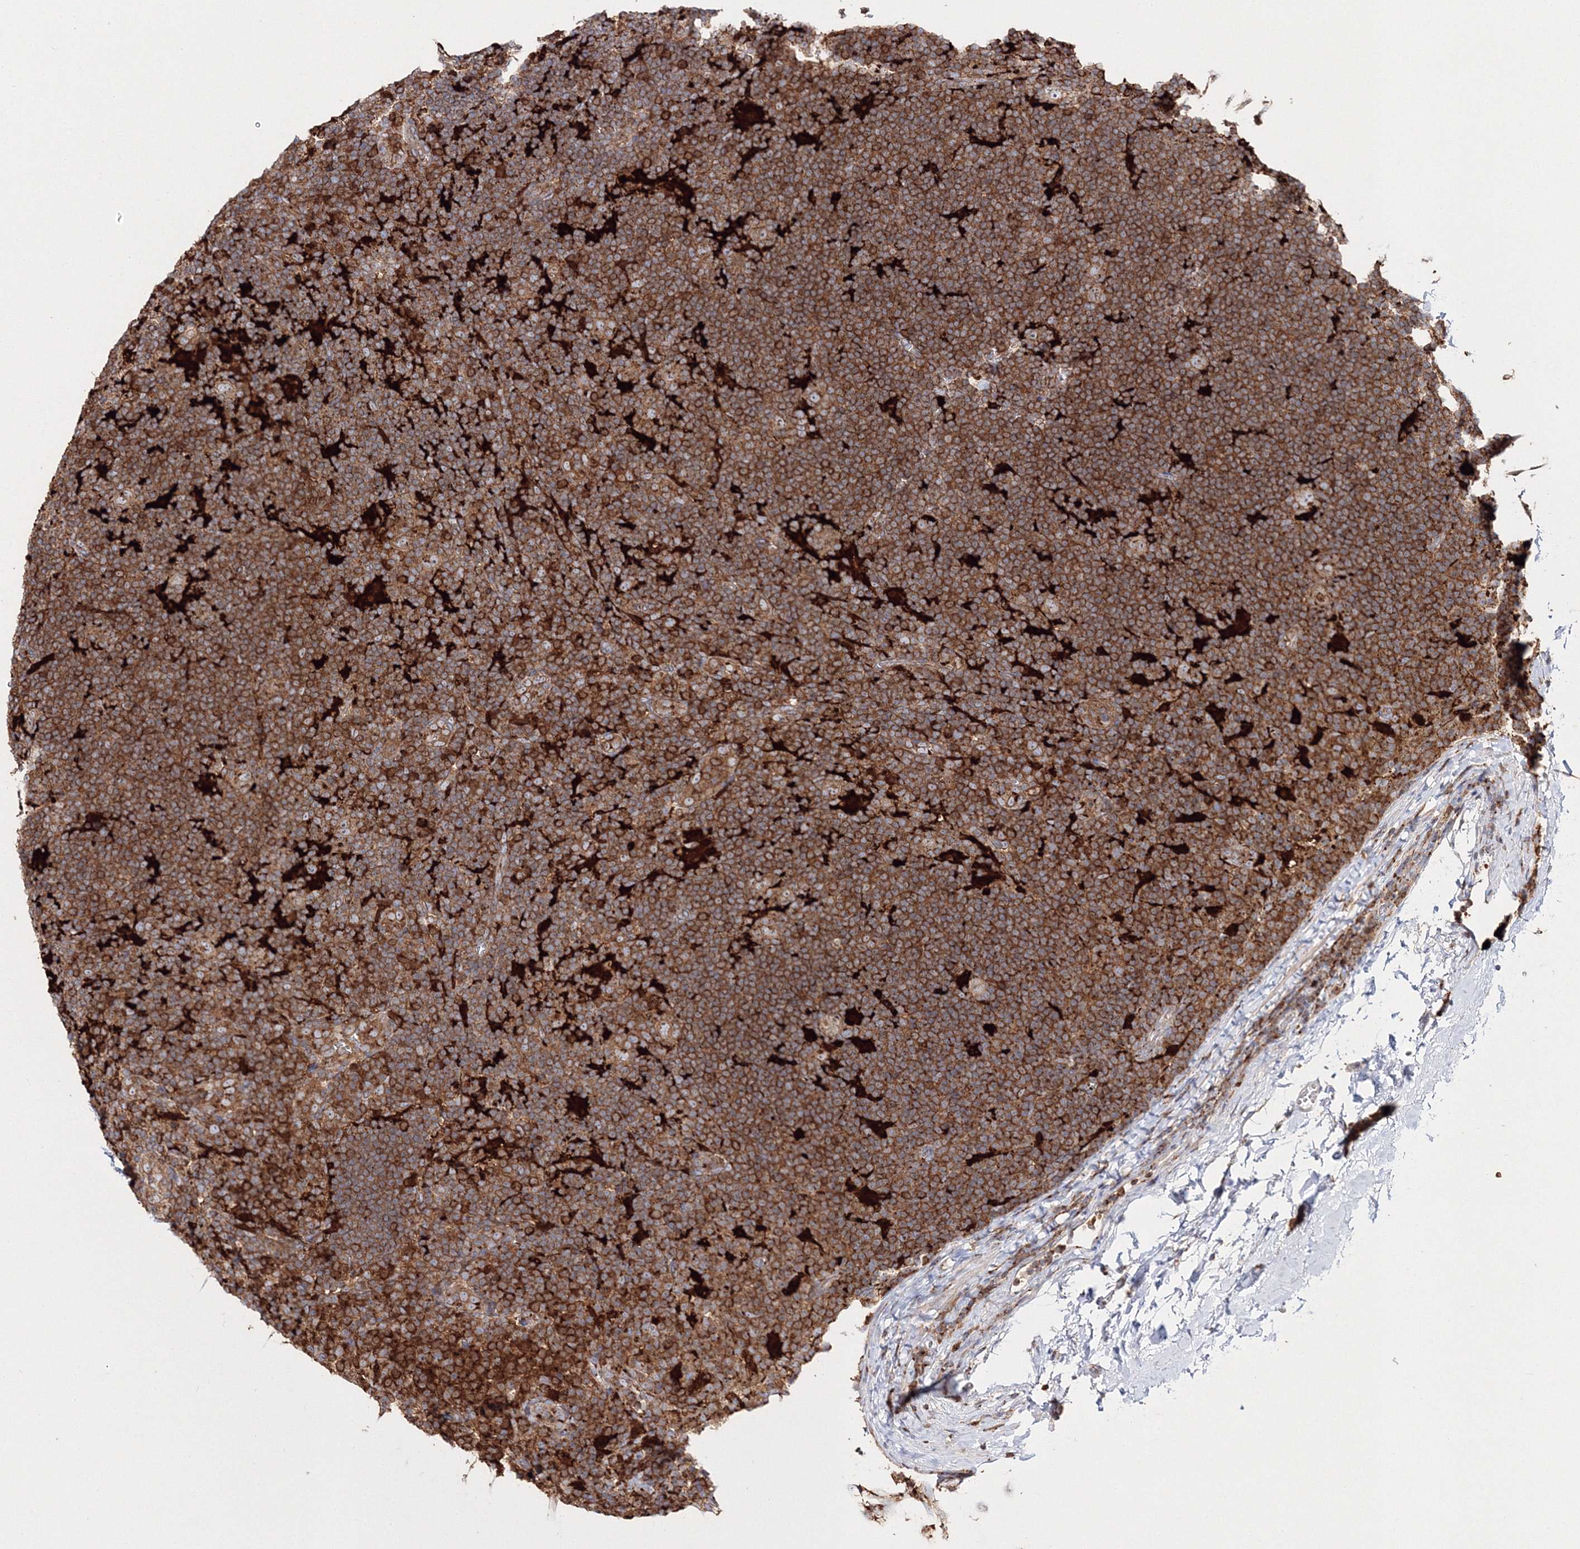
{"staining": {"intensity": "moderate", "quantity": ">75%", "location": "cytoplasmic/membranous"}, "tissue": "lymphoma", "cell_type": "Tumor cells", "image_type": "cancer", "snomed": [{"axis": "morphology", "description": "Hodgkin's disease, NOS"}, {"axis": "topography", "description": "Lymph node"}], "caption": "This photomicrograph exhibits IHC staining of human lymphoma, with medium moderate cytoplasmic/membranous expression in approximately >75% of tumor cells.", "gene": "ARCN1", "patient": {"sex": "female", "age": 57}}